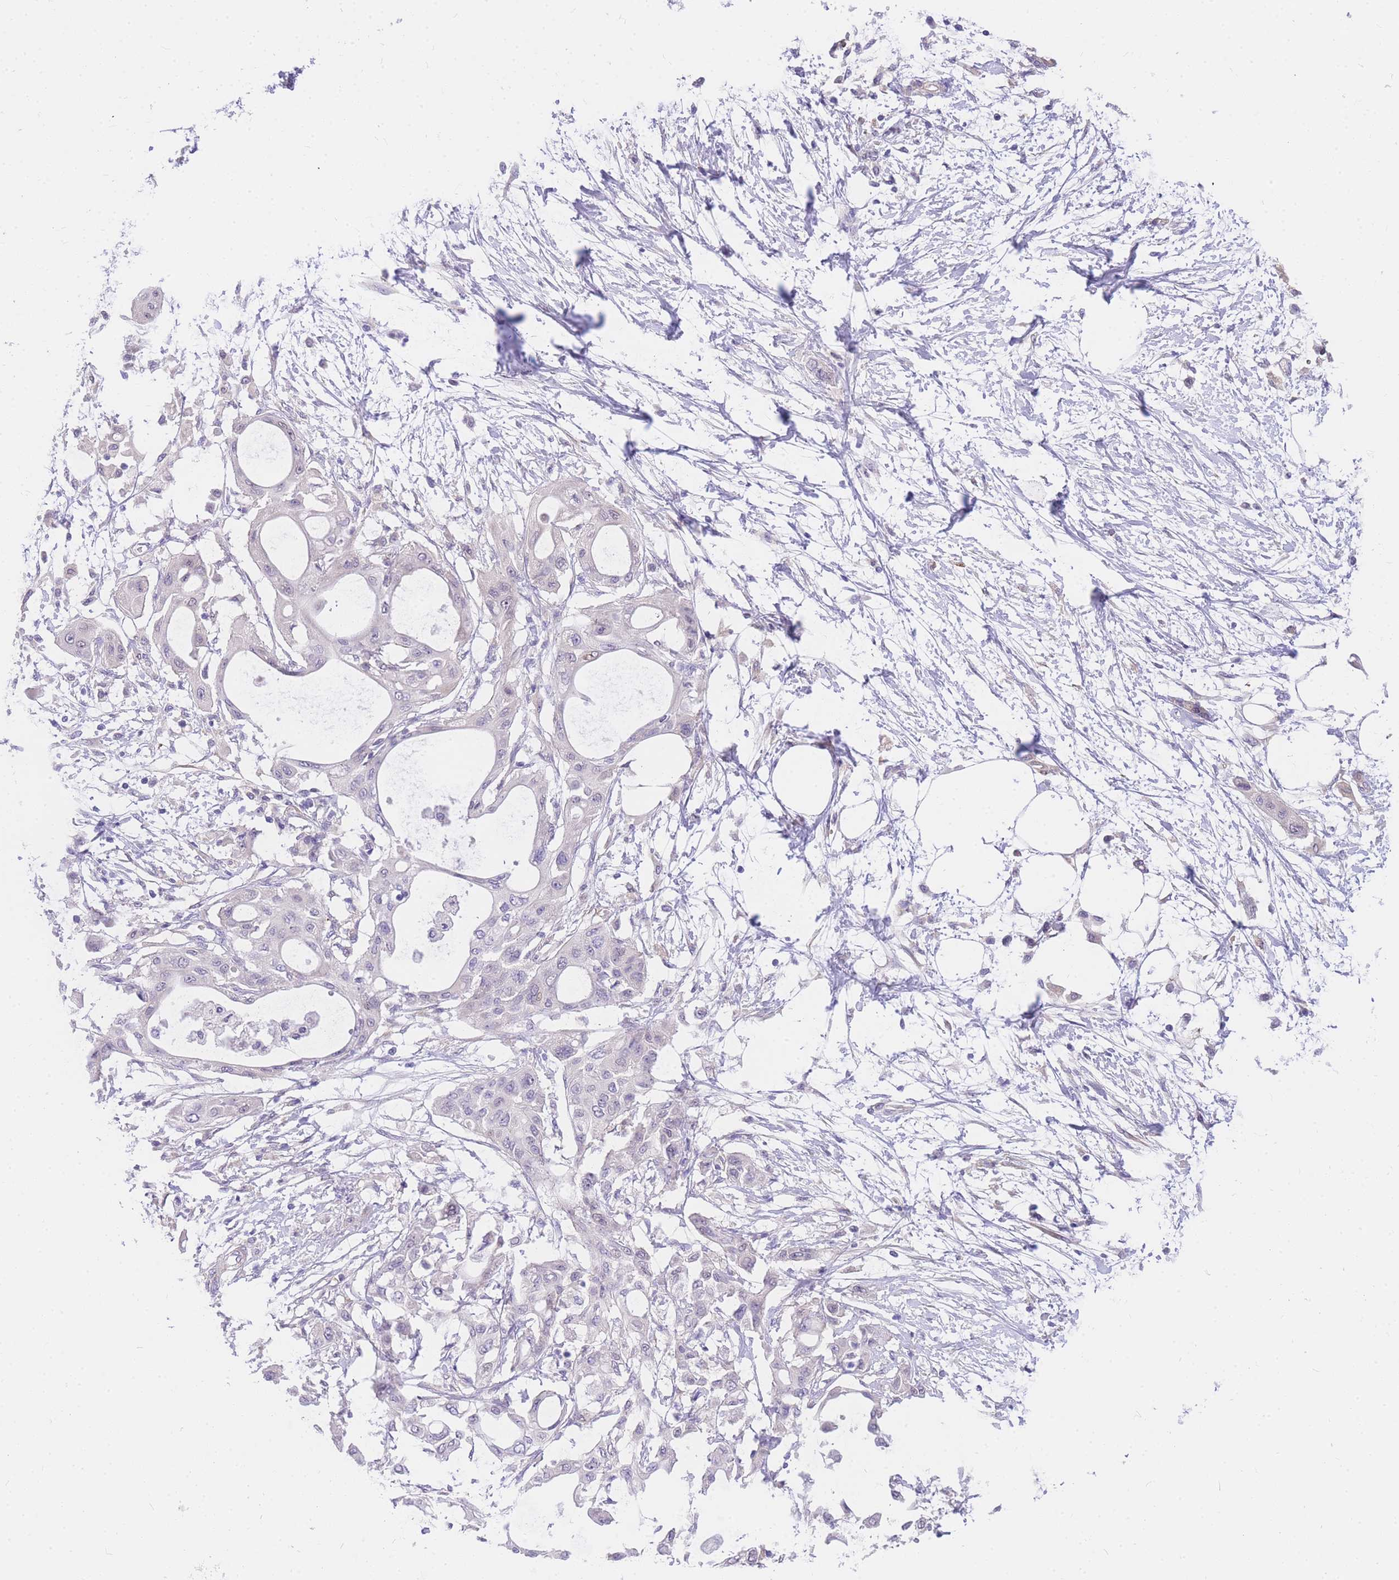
{"staining": {"intensity": "negative", "quantity": "none", "location": "none"}, "tissue": "pancreatic cancer", "cell_type": "Tumor cells", "image_type": "cancer", "snomed": [{"axis": "morphology", "description": "Adenocarcinoma, NOS"}, {"axis": "topography", "description": "Pancreas"}], "caption": "High power microscopy image of an immunohistochemistry photomicrograph of pancreatic cancer, revealing no significant positivity in tumor cells.", "gene": "S100PBP", "patient": {"sex": "male", "age": 68}}